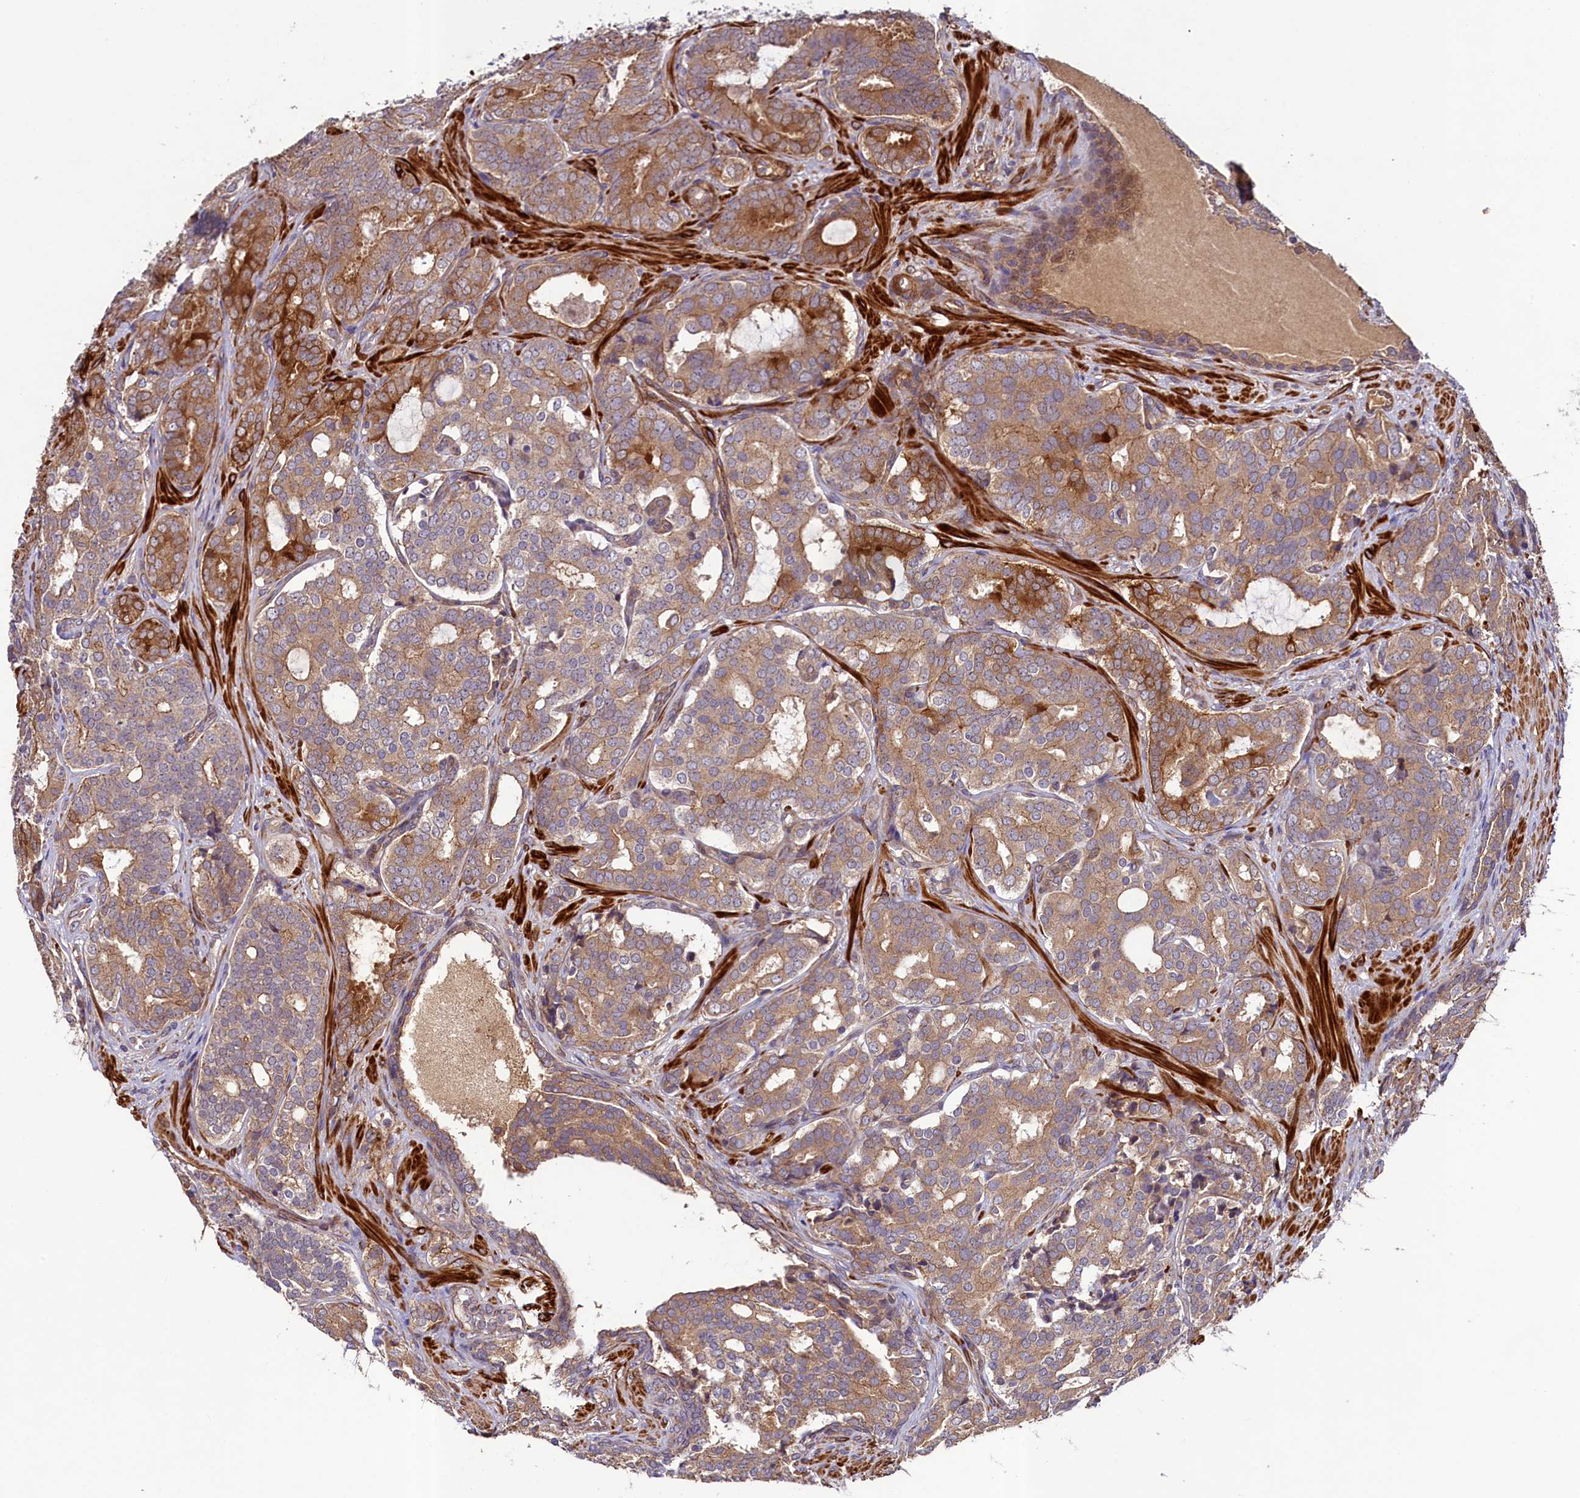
{"staining": {"intensity": "moderate", "quantity": ">75%", "location": "cytoplasmic/membranous"}, "tissue": "prostate cancer", "cell_type": "Tumor cells", "image_type": "cancer", "snomed": [{"axis": "morphology", "description": "Adenocarcinoma, High grade"}, {"axis": "topography", "description": "Prostate"}], "caption": "Human adenocarcinoma (high-grade) (prostate) stained with a brown dye reveals moderate cytoplasmic/membranous positive staining in approximately >75% of tumor cells.", "gene": "CCDC102A", "patient": {"sex": "male", "age": 63}}